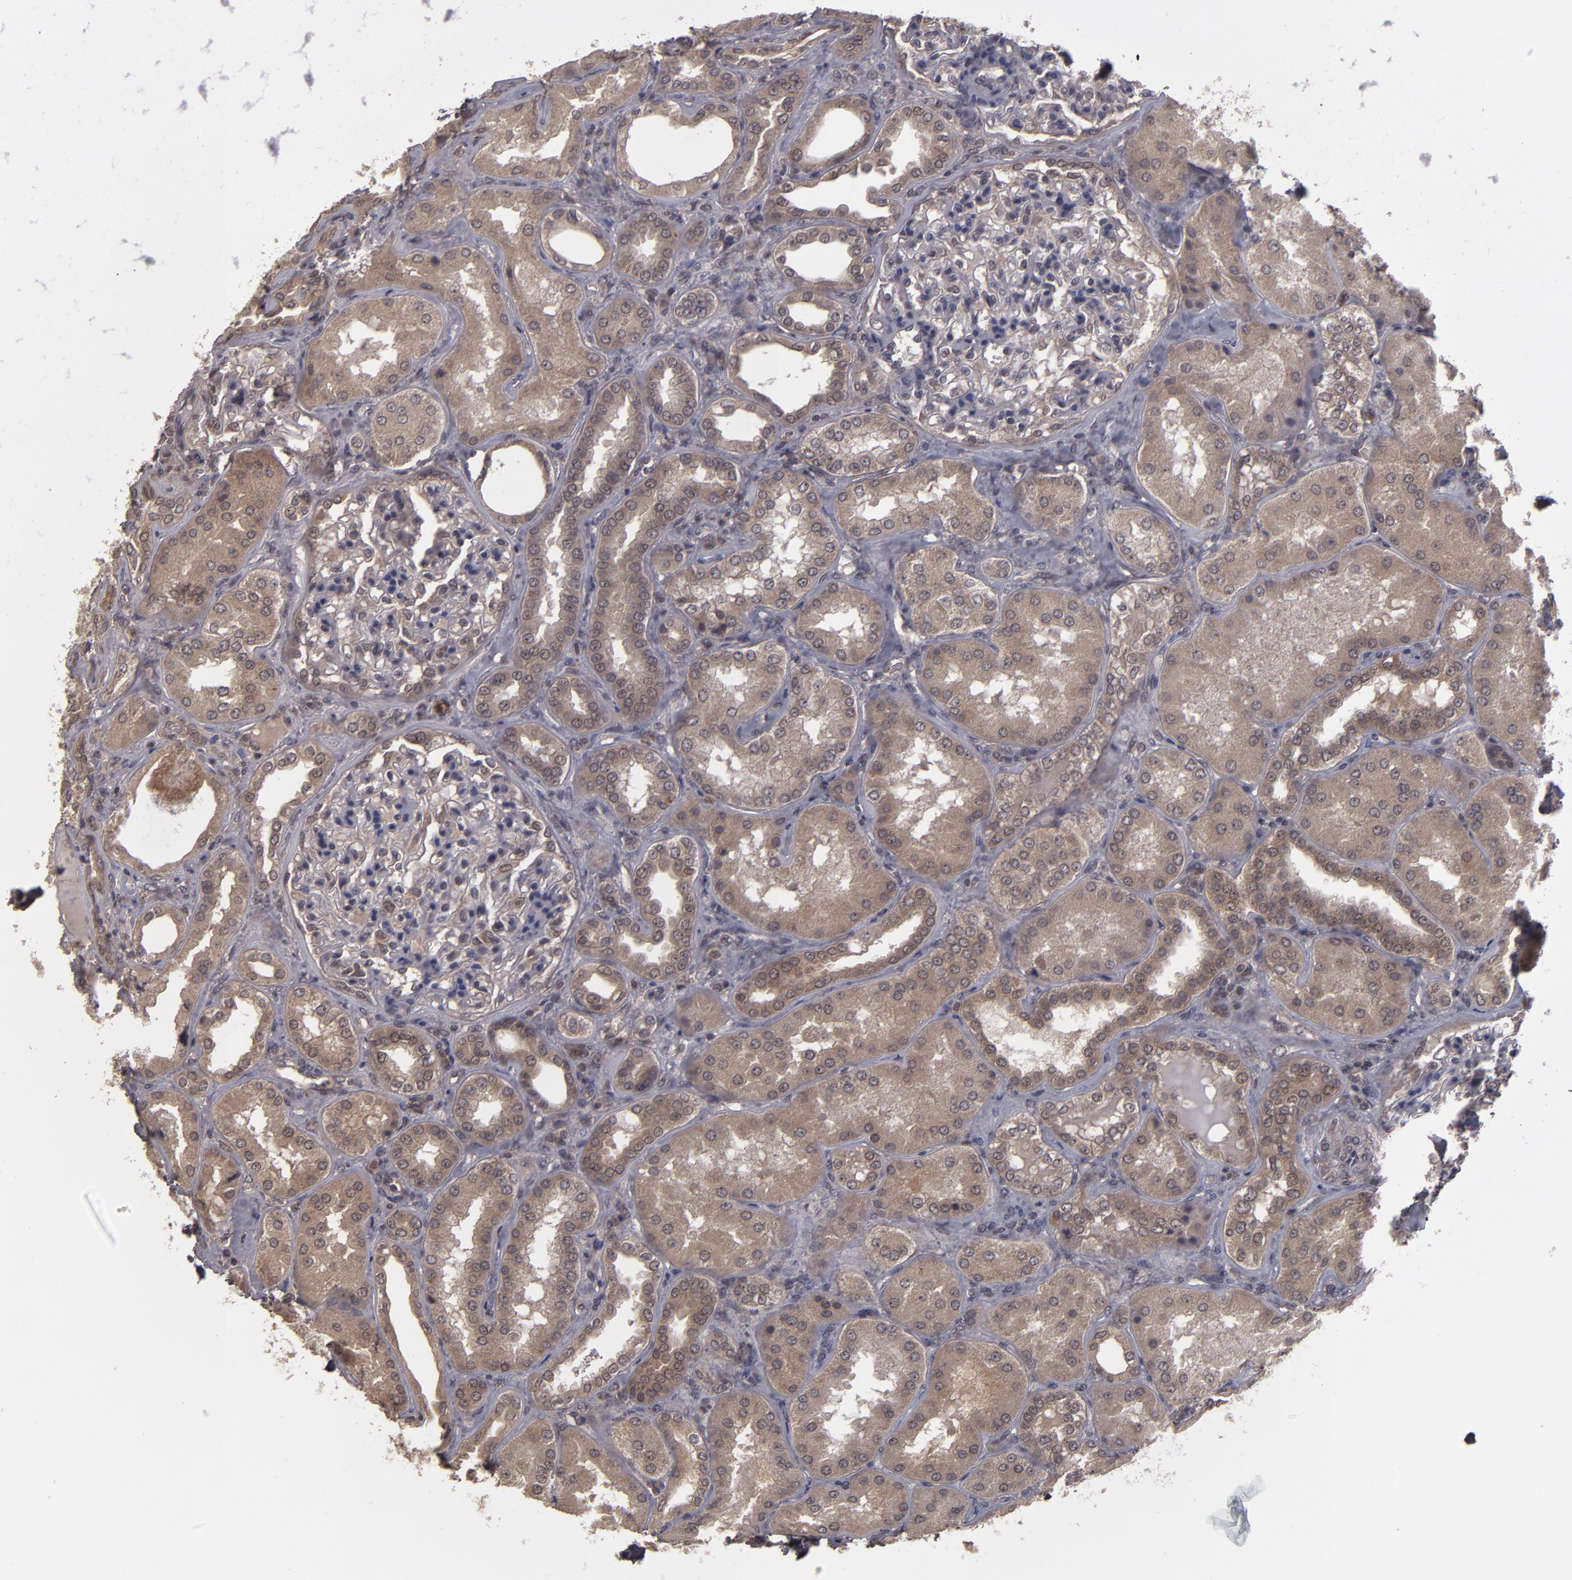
{"staining": {"intensity": "weak", "quantity": ">75%", "location": "cytoplasmic/membranous"}, "tissue": "kidney", "cell_type": "Cells in glomeruli", "image_type": "normal", "snomed": [{"axis": "morphology", "description": "Normal tissue, NOS"}, {"axis": "topography", "description": "Kidney"}], "caption": "The image displays staining of unremarkable kidney, revealing weak cytoplasmic/membranous protein positivity (brown color) within cells in glomeruli.", "gene": "TYMS", "patient": {"sex": "female", "age": 56}}